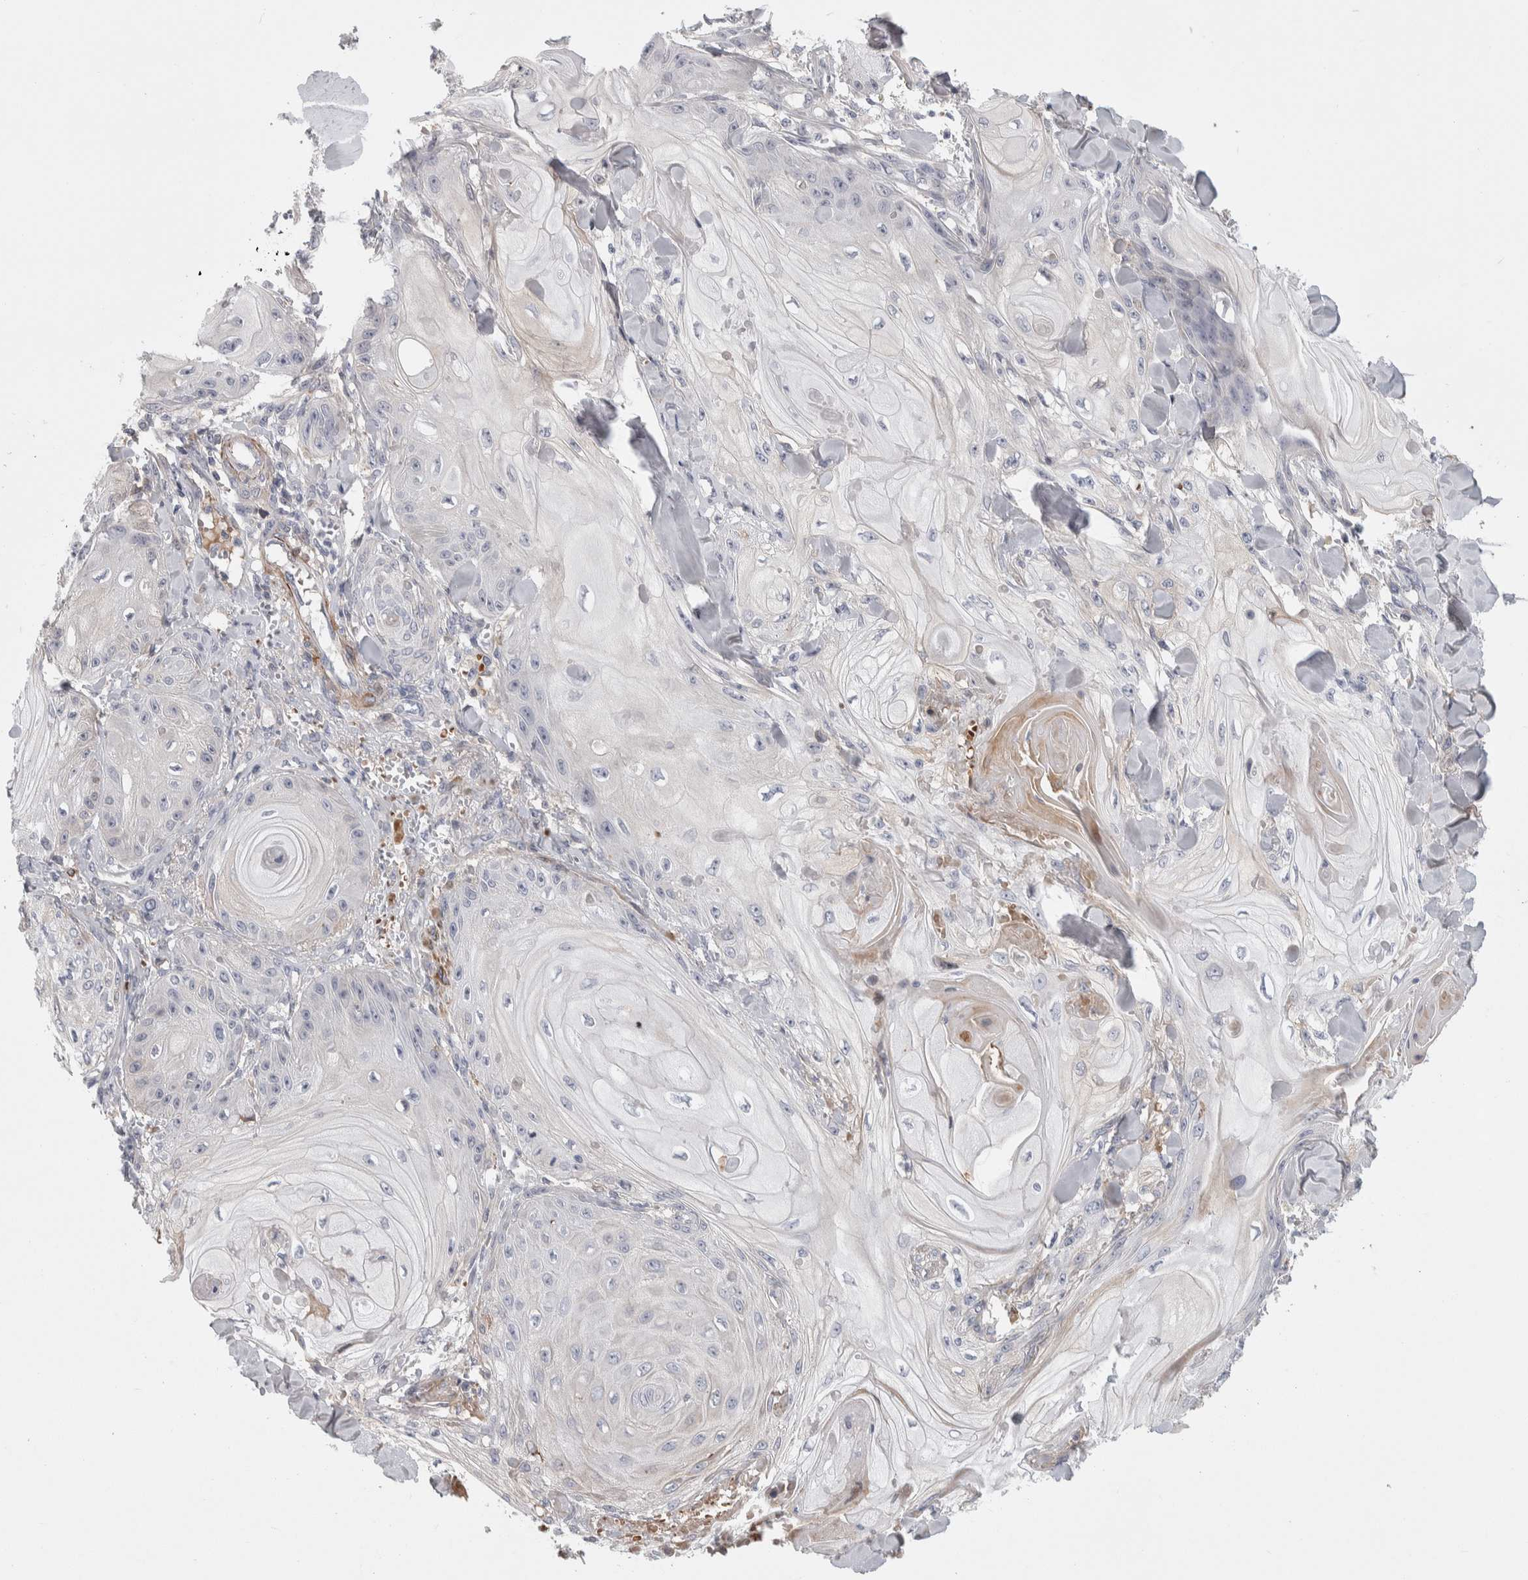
{"staining": {"intensity": "weak", "quantity": "<25%", "location": "cytoplasmic/membranous"}, "tissue": "skin cancer", "cell_type": "Tumor cells", "image_type": "cancer", "snomed": [{"axis": "morphology", "description": "Squamous cell carcinoma, NOS"}, {"axis": "topography", "description": "Skin"}], "caption": "There is no significant positivity in tumor cells of skin cancer (squamous cell carcinoma).", "gene": "PSMG3", "patient": {"sex": "male", "age": 74}}